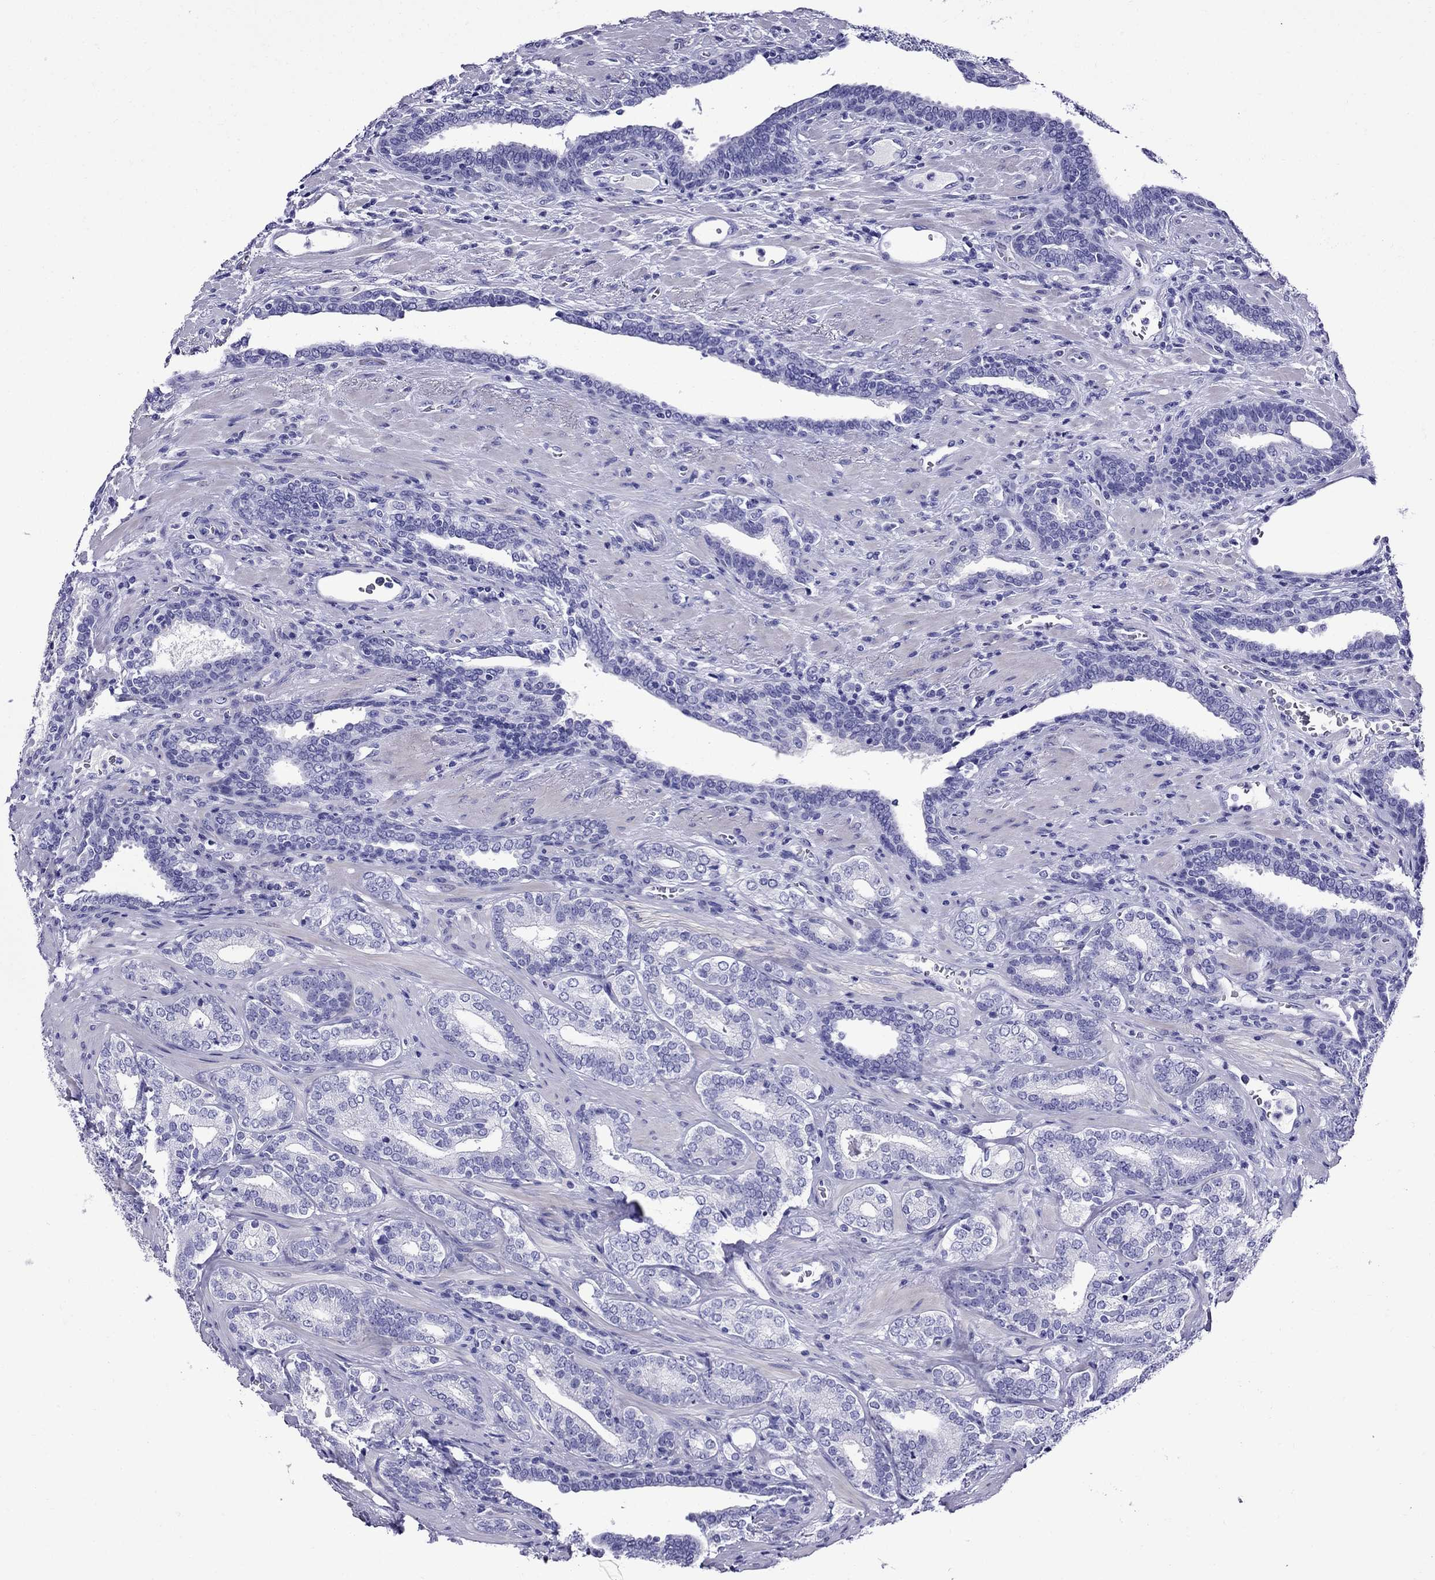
{"staining": {"intensity": "negative", "quantity": "none", "location": "none"}, "tissue": "prostate cancer", "cell_type": "Tumor cells", "image_type": "cancer", "snomed": [{"axis": "morphology", "description": "Adenocarcinoma, Low grade"}, {"axis": "topography", "description": "Prostate"}], "caption": "Immunohistochemistry image of adenocarcinoma (low-grade) (prostate) stained for a protein (brown), which shows no positivity in tumor cells.", "gene": "CRYBA1", "patient": {"sex": "male", "age": 61}}